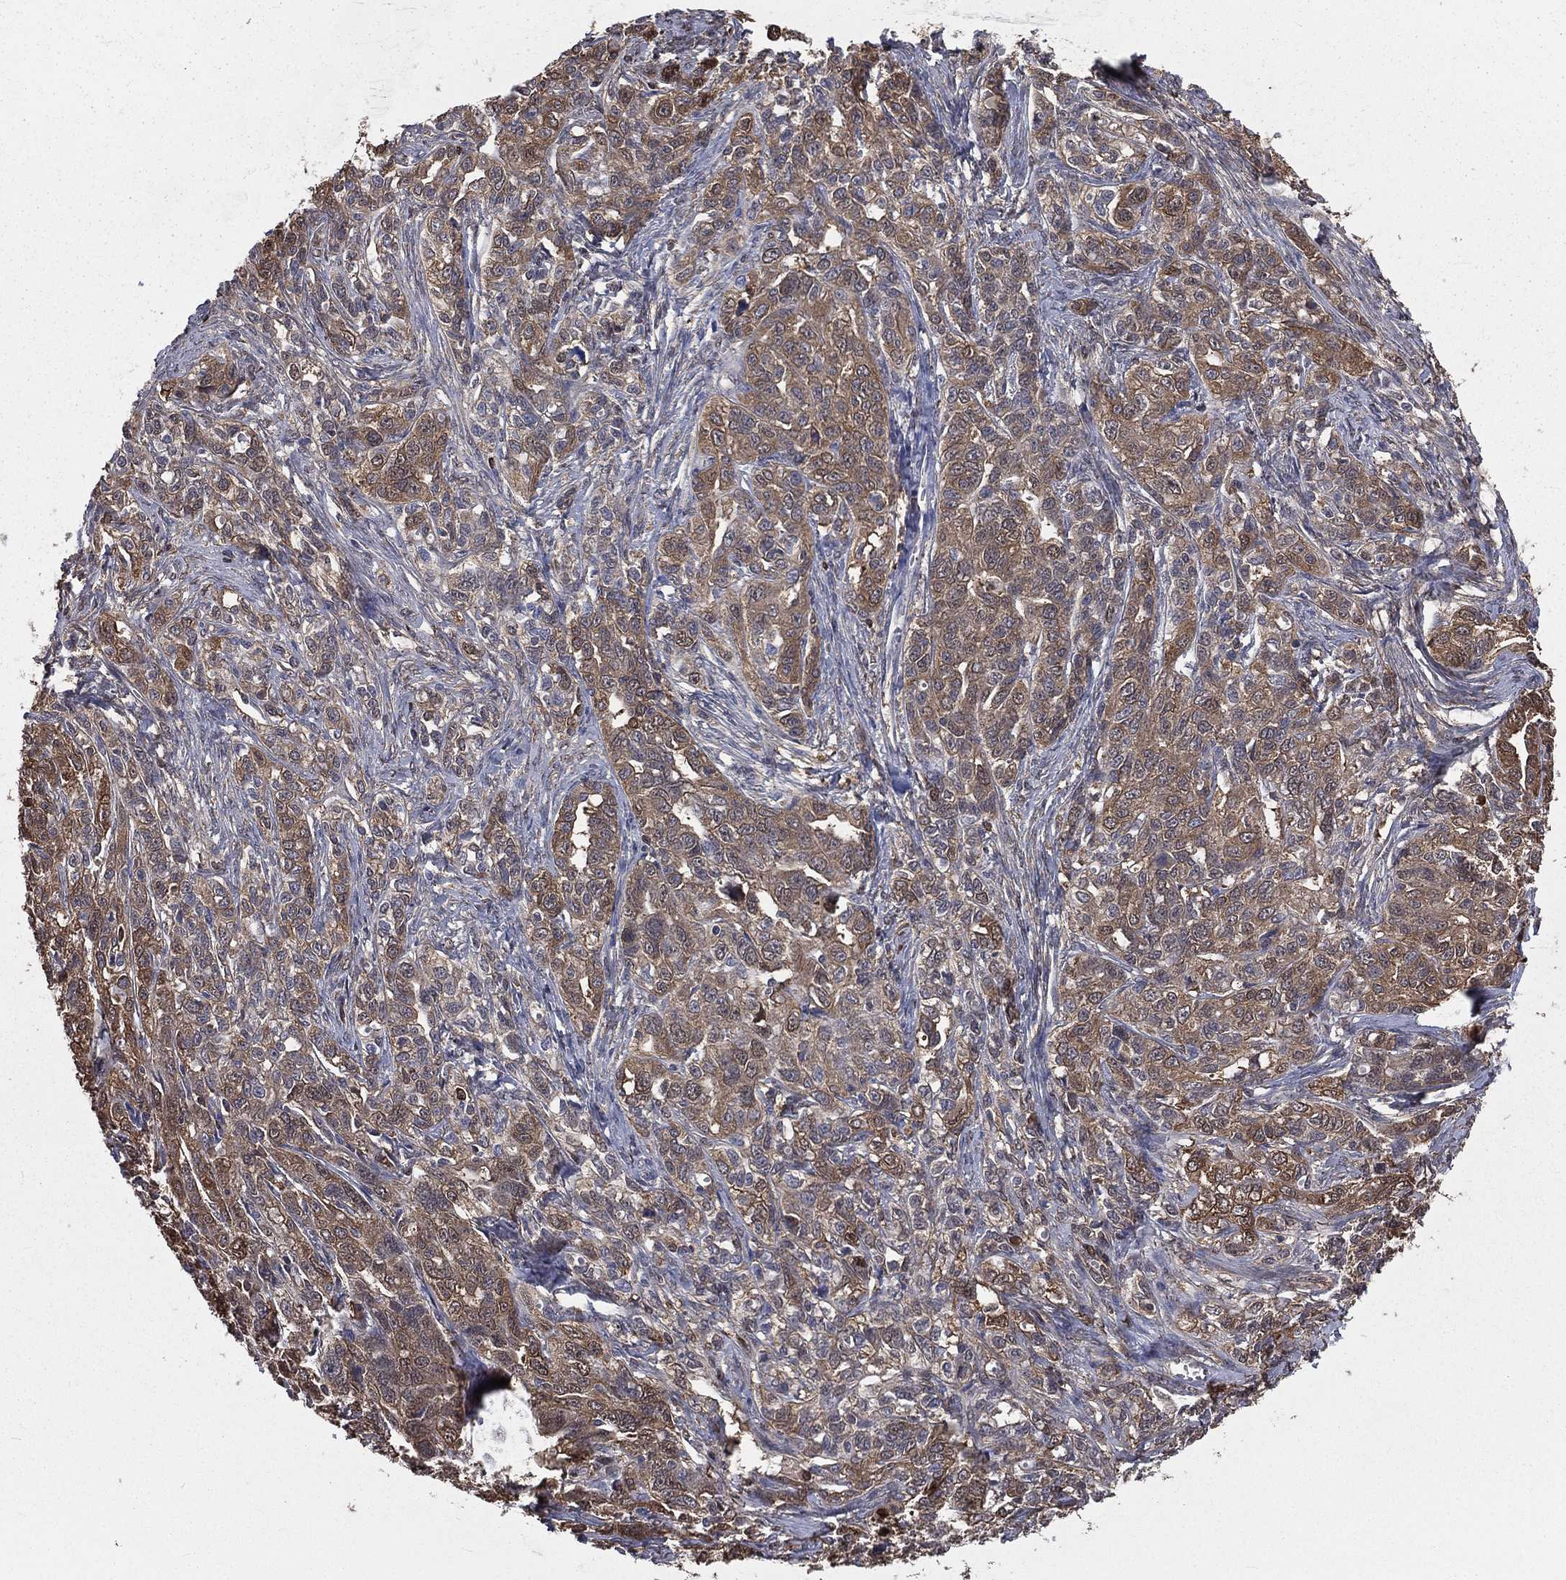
{"staining": {"intensity": "weak", "quantity": ">75%", "location": "cytoplasmic/membranous"}, "tissue": "ovarian cancer", "cell_type": "Tumor cells", "image_type": "cancer", "snomed": [{"axis": "morphology", "description": "Cystadenocarcinoma, serous, NOS"}, {"axis": "topography", "description": "Ovary"}], "caption": "Immunohistochemical staining of human serous cystadenocarcinoma (ovarian) demonstrates low levels of weak cytoplasmic/membranous staining in about >75% of tumor cells.", "gene": "TBC1D2", "patient": {"sex": "female", "age": 71}}